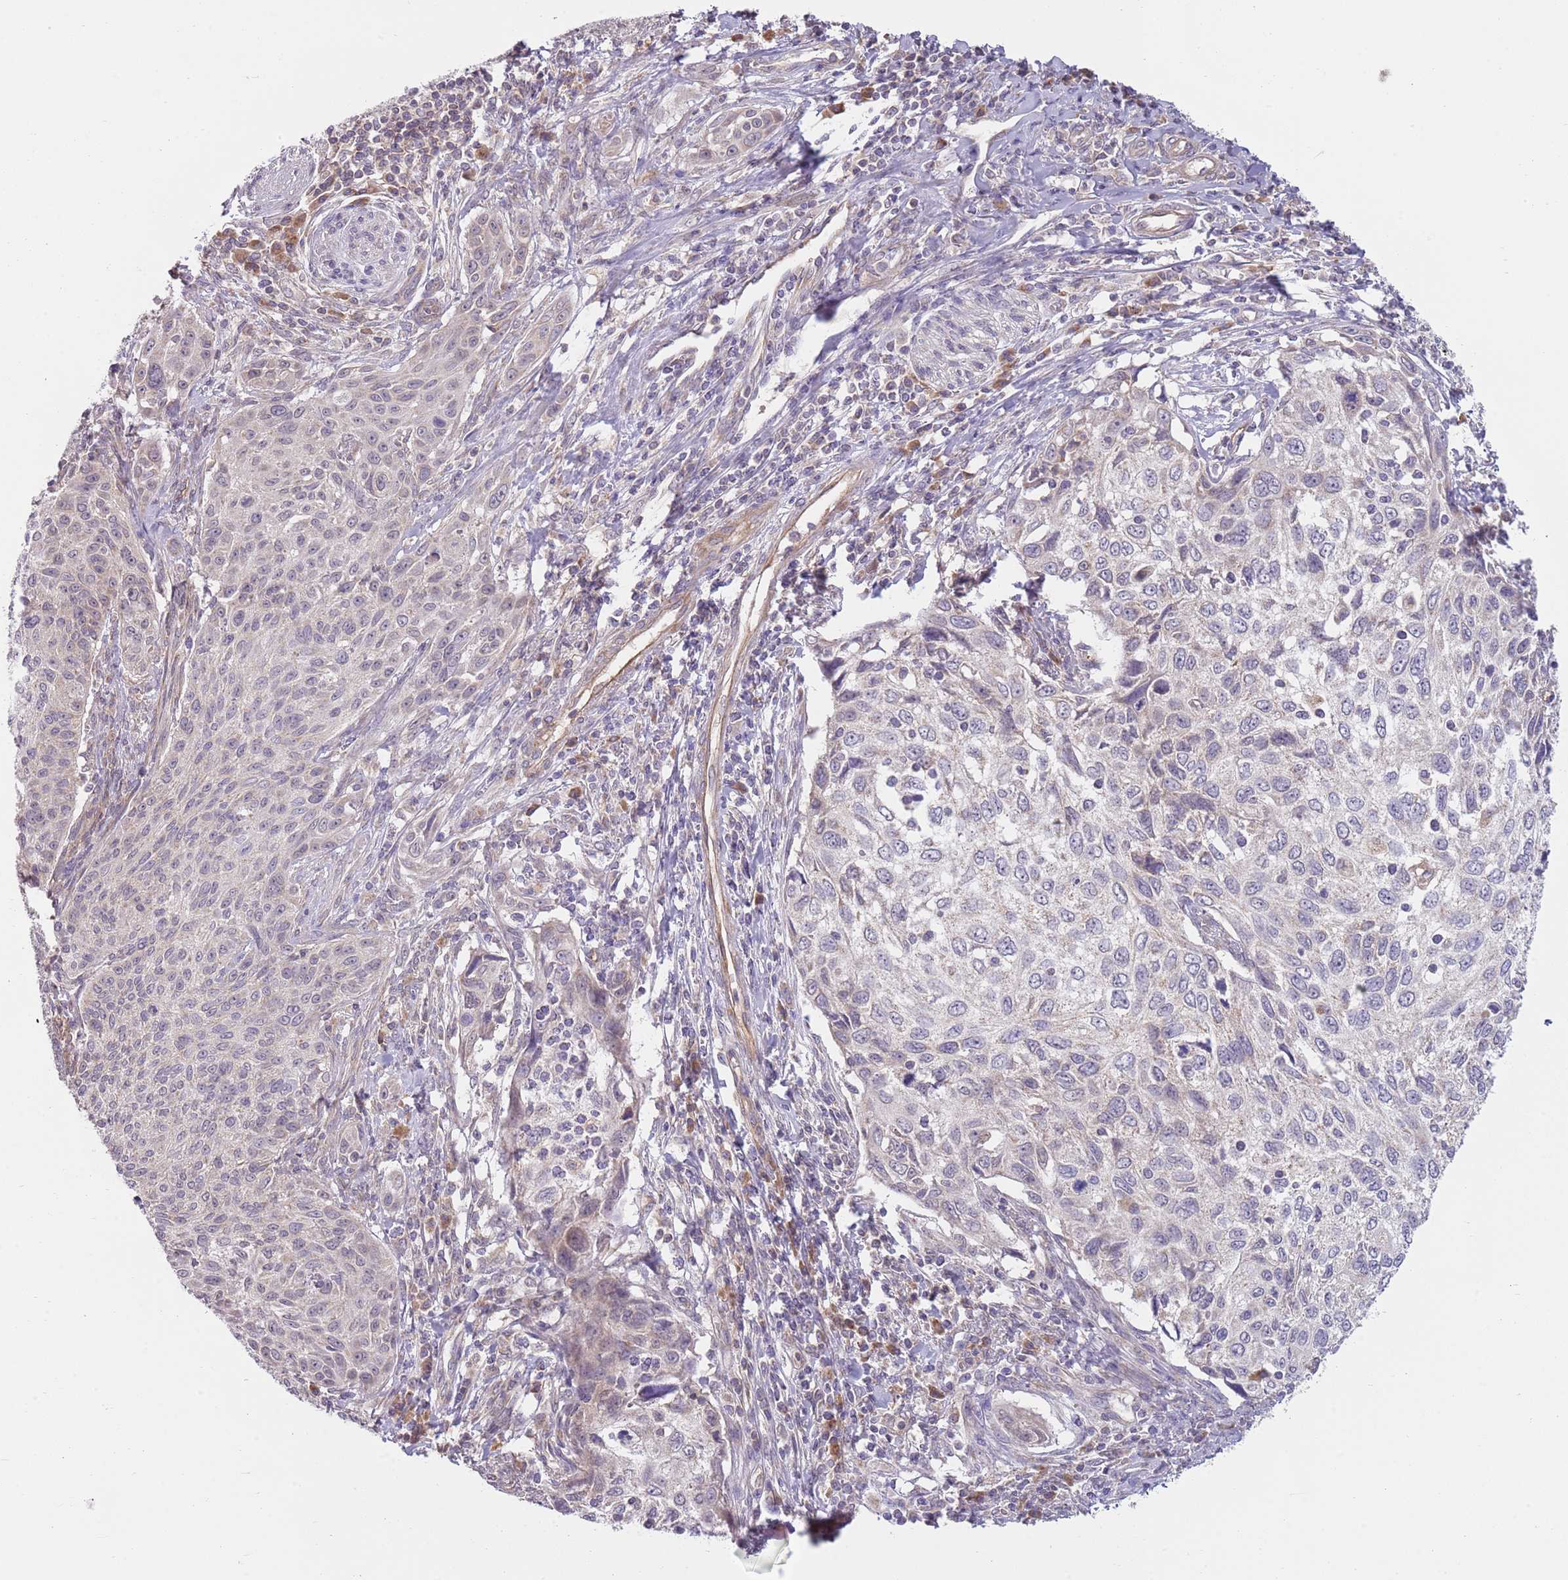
{"staining": {"intensity": "negative", "quantity": "none", "location": "none"}, "tissue": "cervical cancer", "cell_type": "Tumor cells", "image_type": "cancer", "snomed": [{"axis": "morphology", "description": "Squamous cell carcinoma, NOS"}, {"axis": "topography", "description": "Cervix"}], "caption": "This image is of cervical cancer (squamous cell carcinoma) stained with IHC to label a protein in brown with the nuclei are counter-stained blue. There is no staining in tumor cells.", "gene": "SKOR2", "patient": {"sex": "female", "age": 70}}